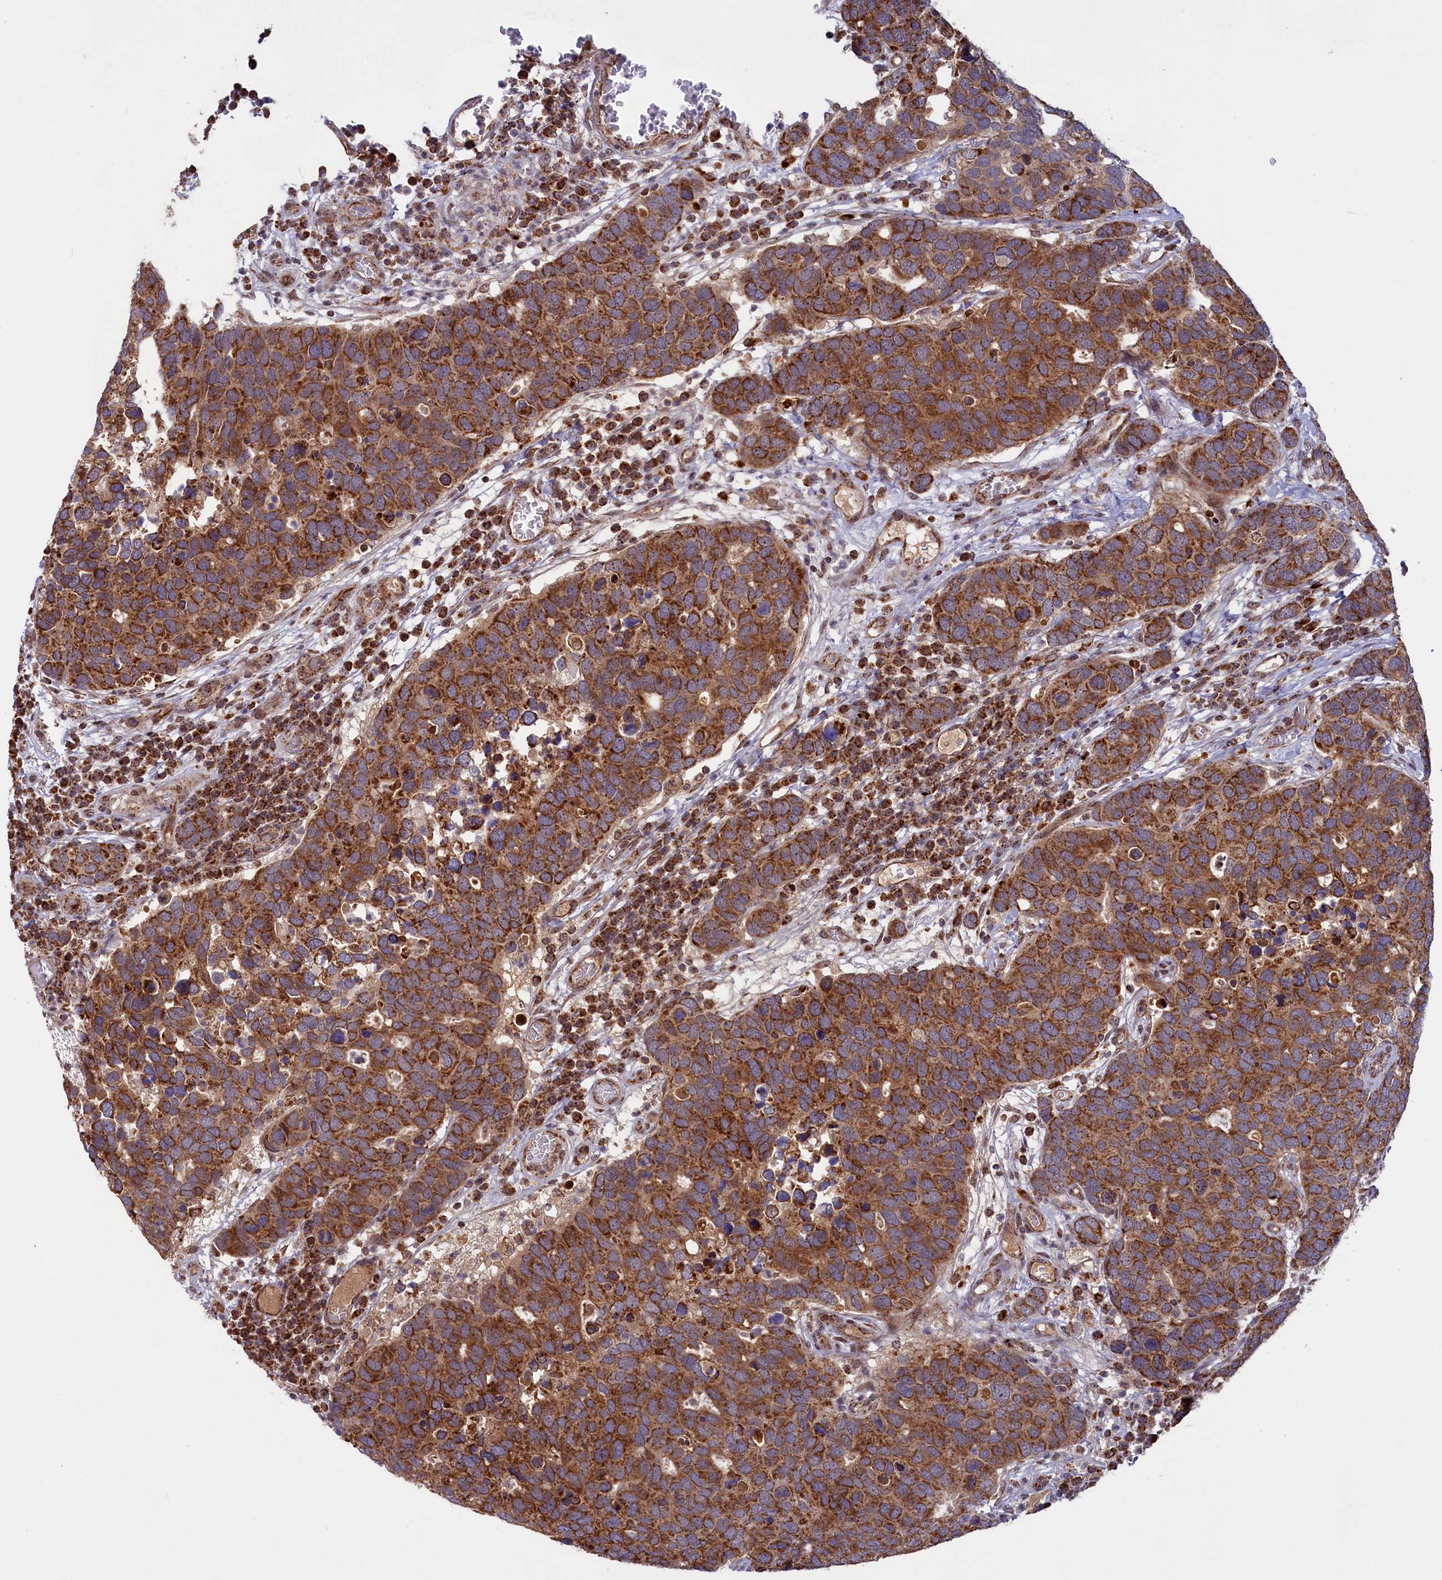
{"staining": {"intensity": "strong", "quantity": ">75%", "location": "cytoplasmic/membranous"}, "tissue": "breast cancer", "cell_type": "Tumor cells", "image_type": "cancer", "snomed": [{"axis": "morphology", "description": "Duct carcinoma"}, {"axis": "topography", "description": "Breast"}], "caption": "The photomicrograph exhibits a brown stain indicating the presence of a protein in the cytoplasmic/membranous of tumor cells in invasive ductal carcinoma (breast).", "gene": "DUS3L", "patient": {"sex": "female", "age": 83}}